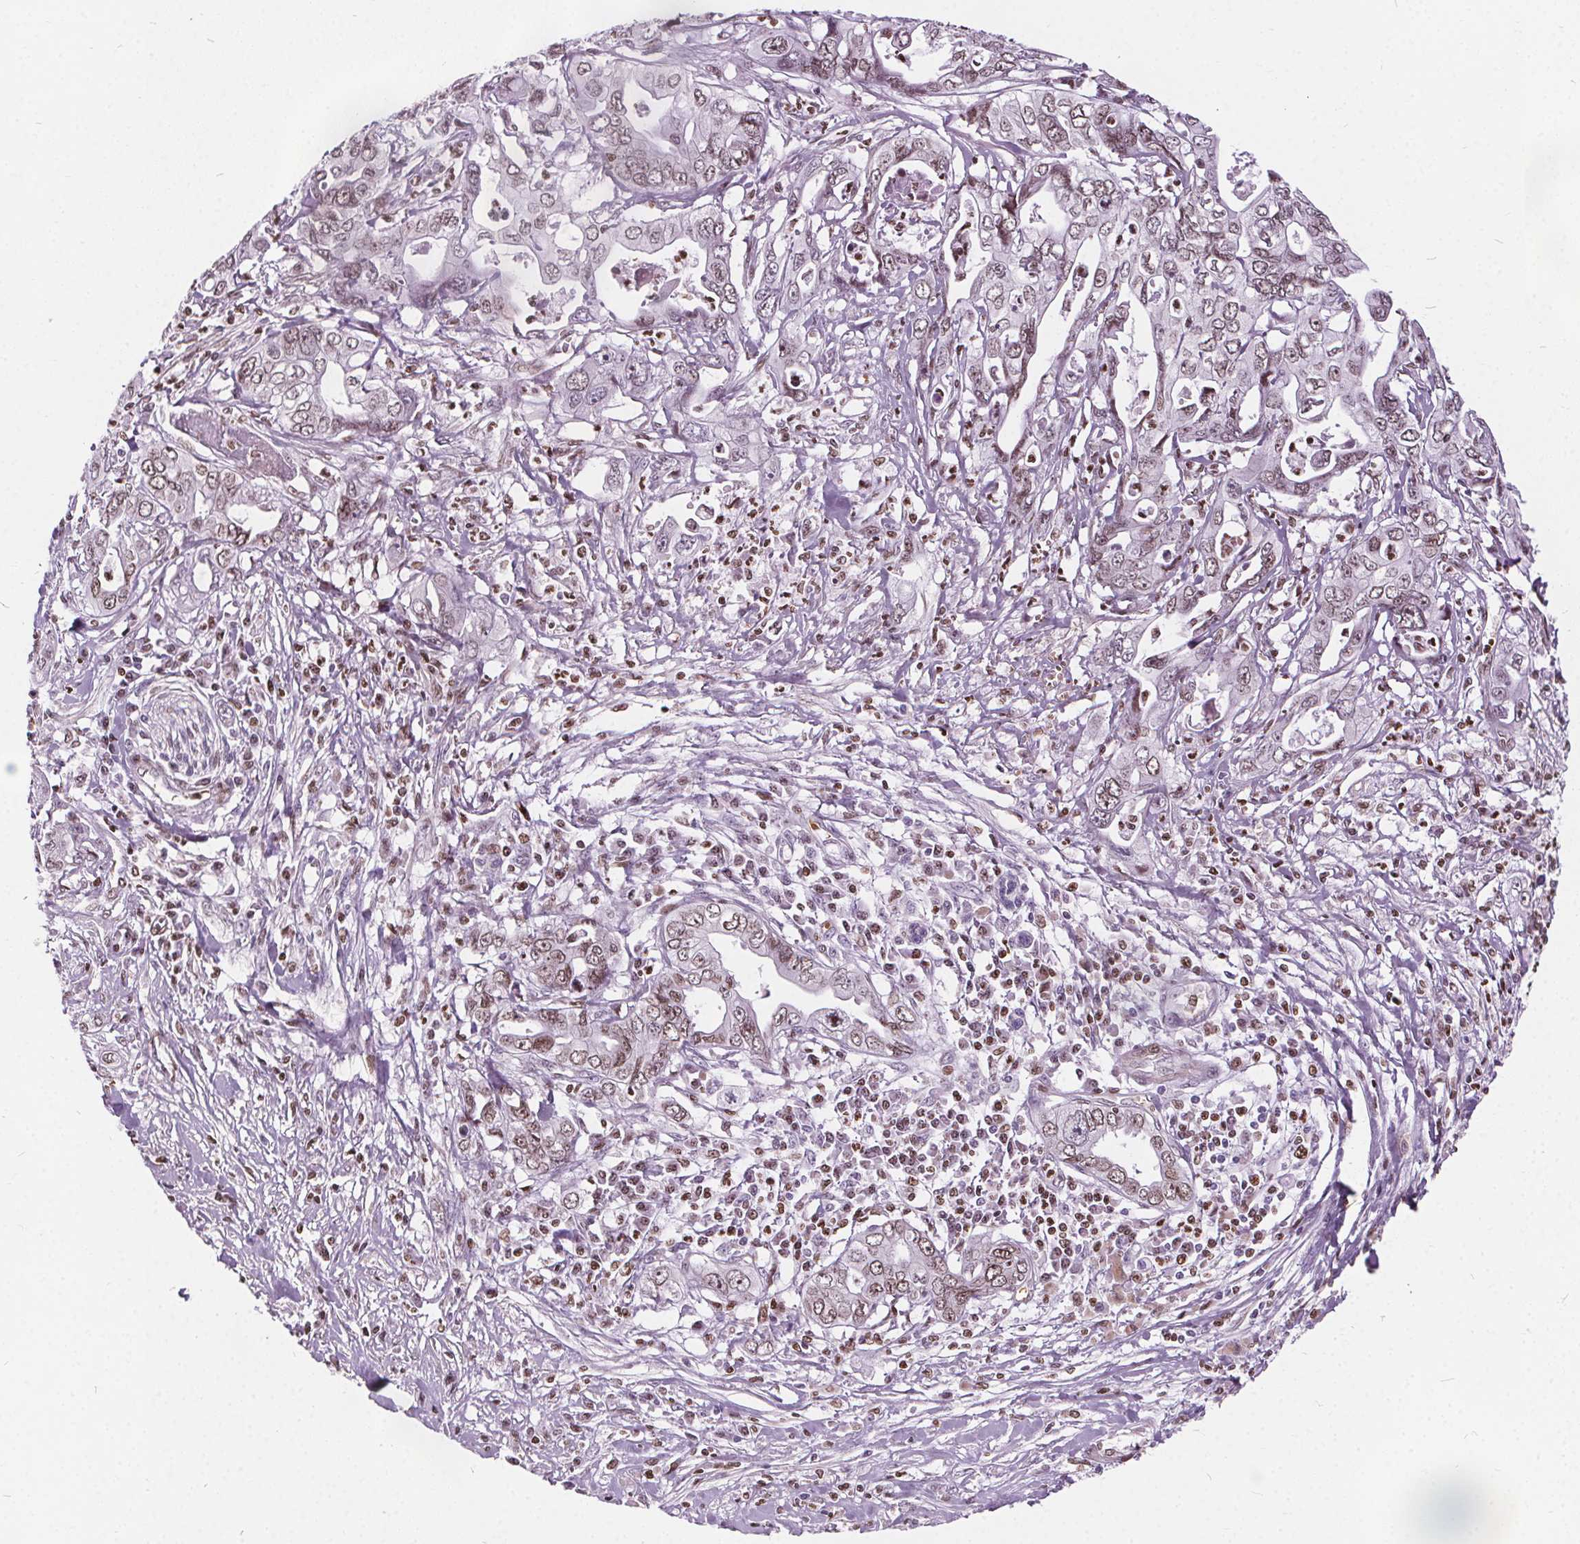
{"staining": {"intensity": "weak", "quantity": "25%-75%", "location": "nuclear"}, "tissue": "pancreatic cancer", "cell_type": "Tumor cells", "image_type": "cancer", "snomed": [{"axis": "morphology", "description": "Adenocarcinoma, NOS"}, {"axis": "topography", "description": "Pancreas"}], "caption": "Protein expression analysis of pancreatic cancer (adenocarcinoma) exhibits weak nuclear staining in about 25%-75% of tumor cells.", "gene": "ISLR2", "patient": {"sex": "male", "age": 68}}